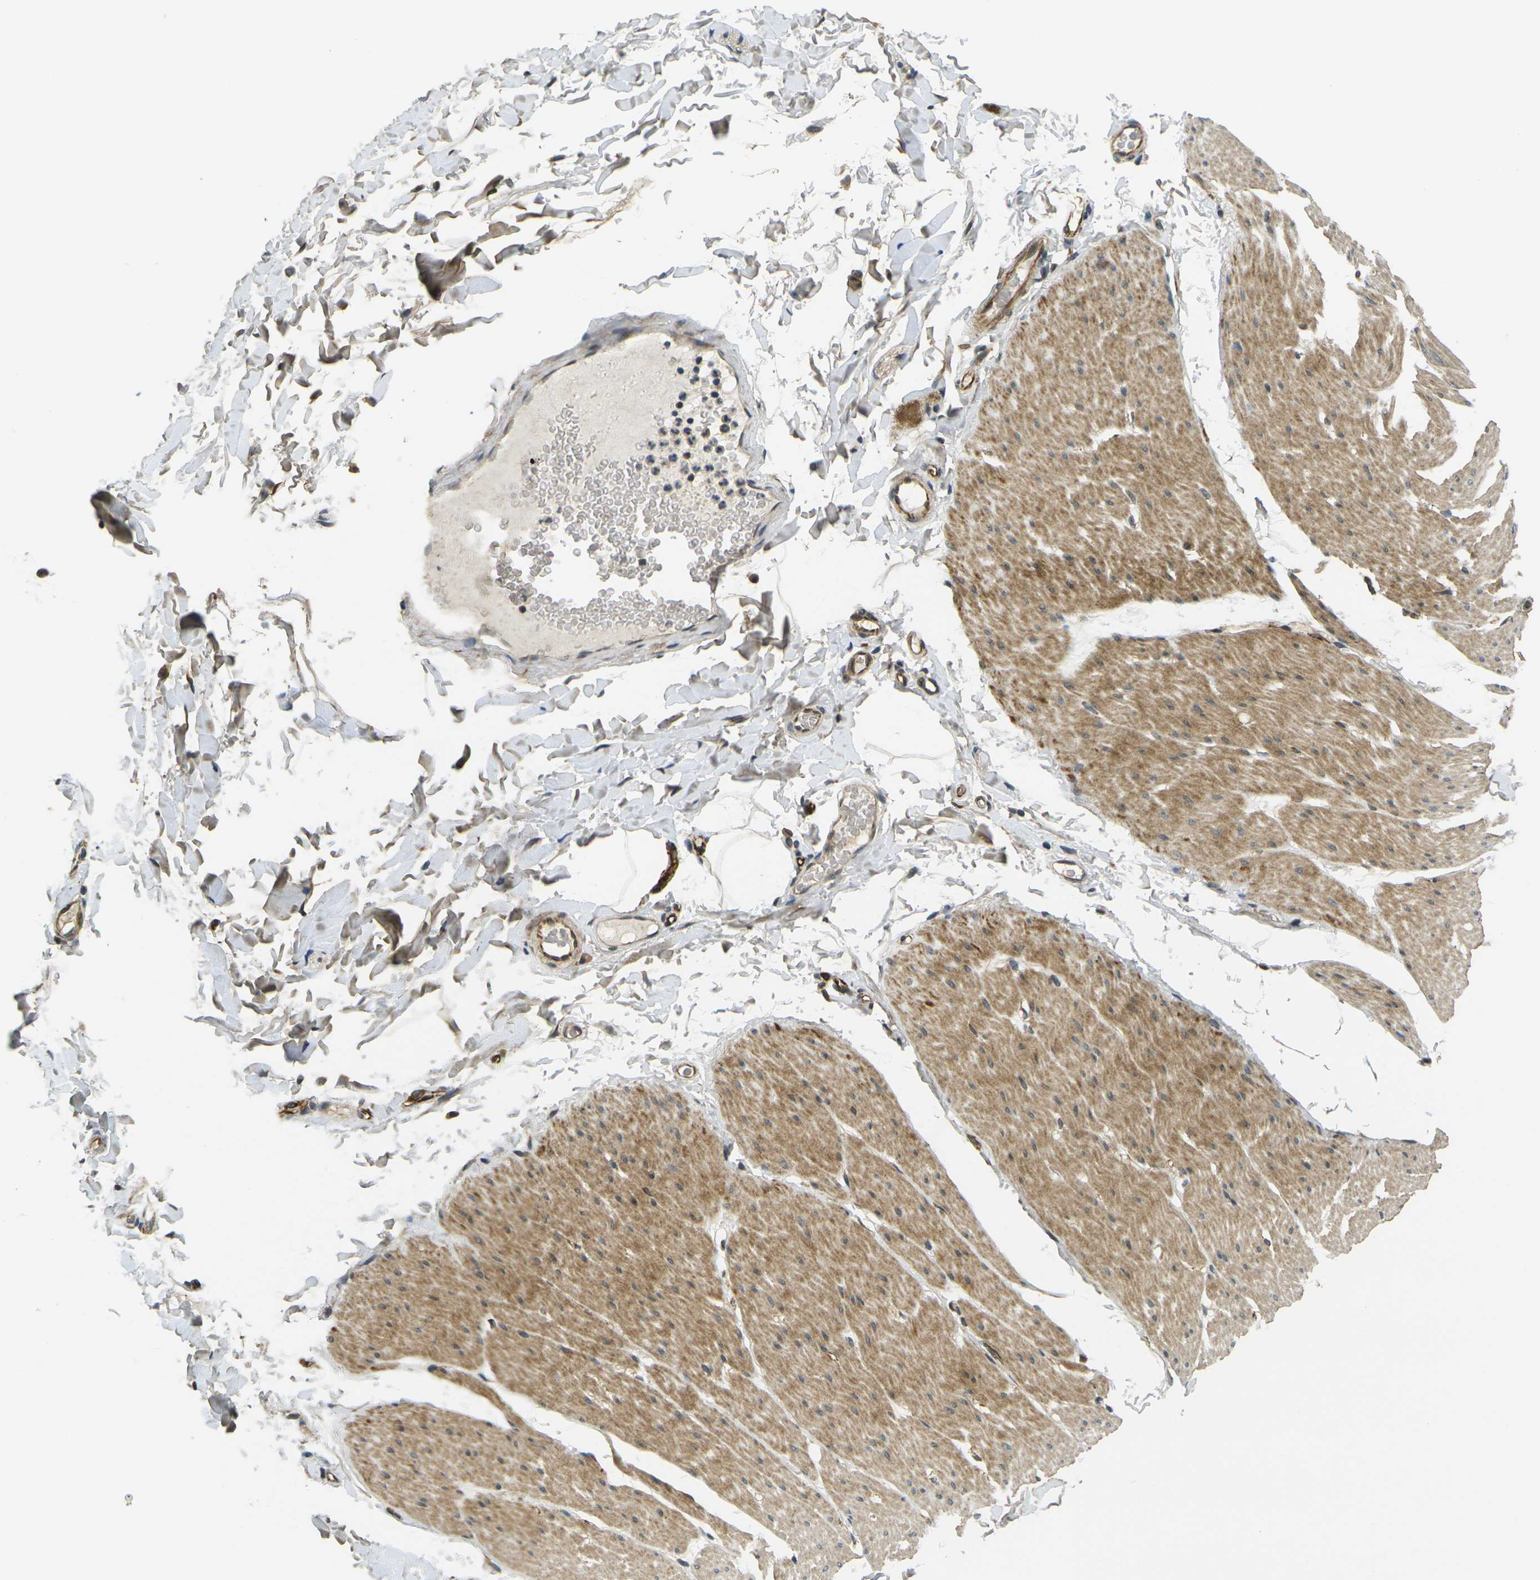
{"staining": {"intensity": "moderate", "quantity": ">75%", "location": "cytoplasmic/membranous"}, "tissue": "smooth muscle", "cell_type": "Smooth muscle cells", "image_type": "normal", "snomed": [{"axis": "morphology", "description": "Normal tissue, NOS"}, {"axis": "topography", "description": "Smooth muscle"}, {"axis": "topography", "description": "Colon"}], "caption": "DAB (3,3'-diaminobenzidine) immunohistochemical staining of unremarkable smooth muscle demonstrates moderate cytoplasmic/membranous protein positivity in approximately >75% of smooth muscle cells.", "gene": "FUT11", "patient": {"sex": "male", "age": 67}}